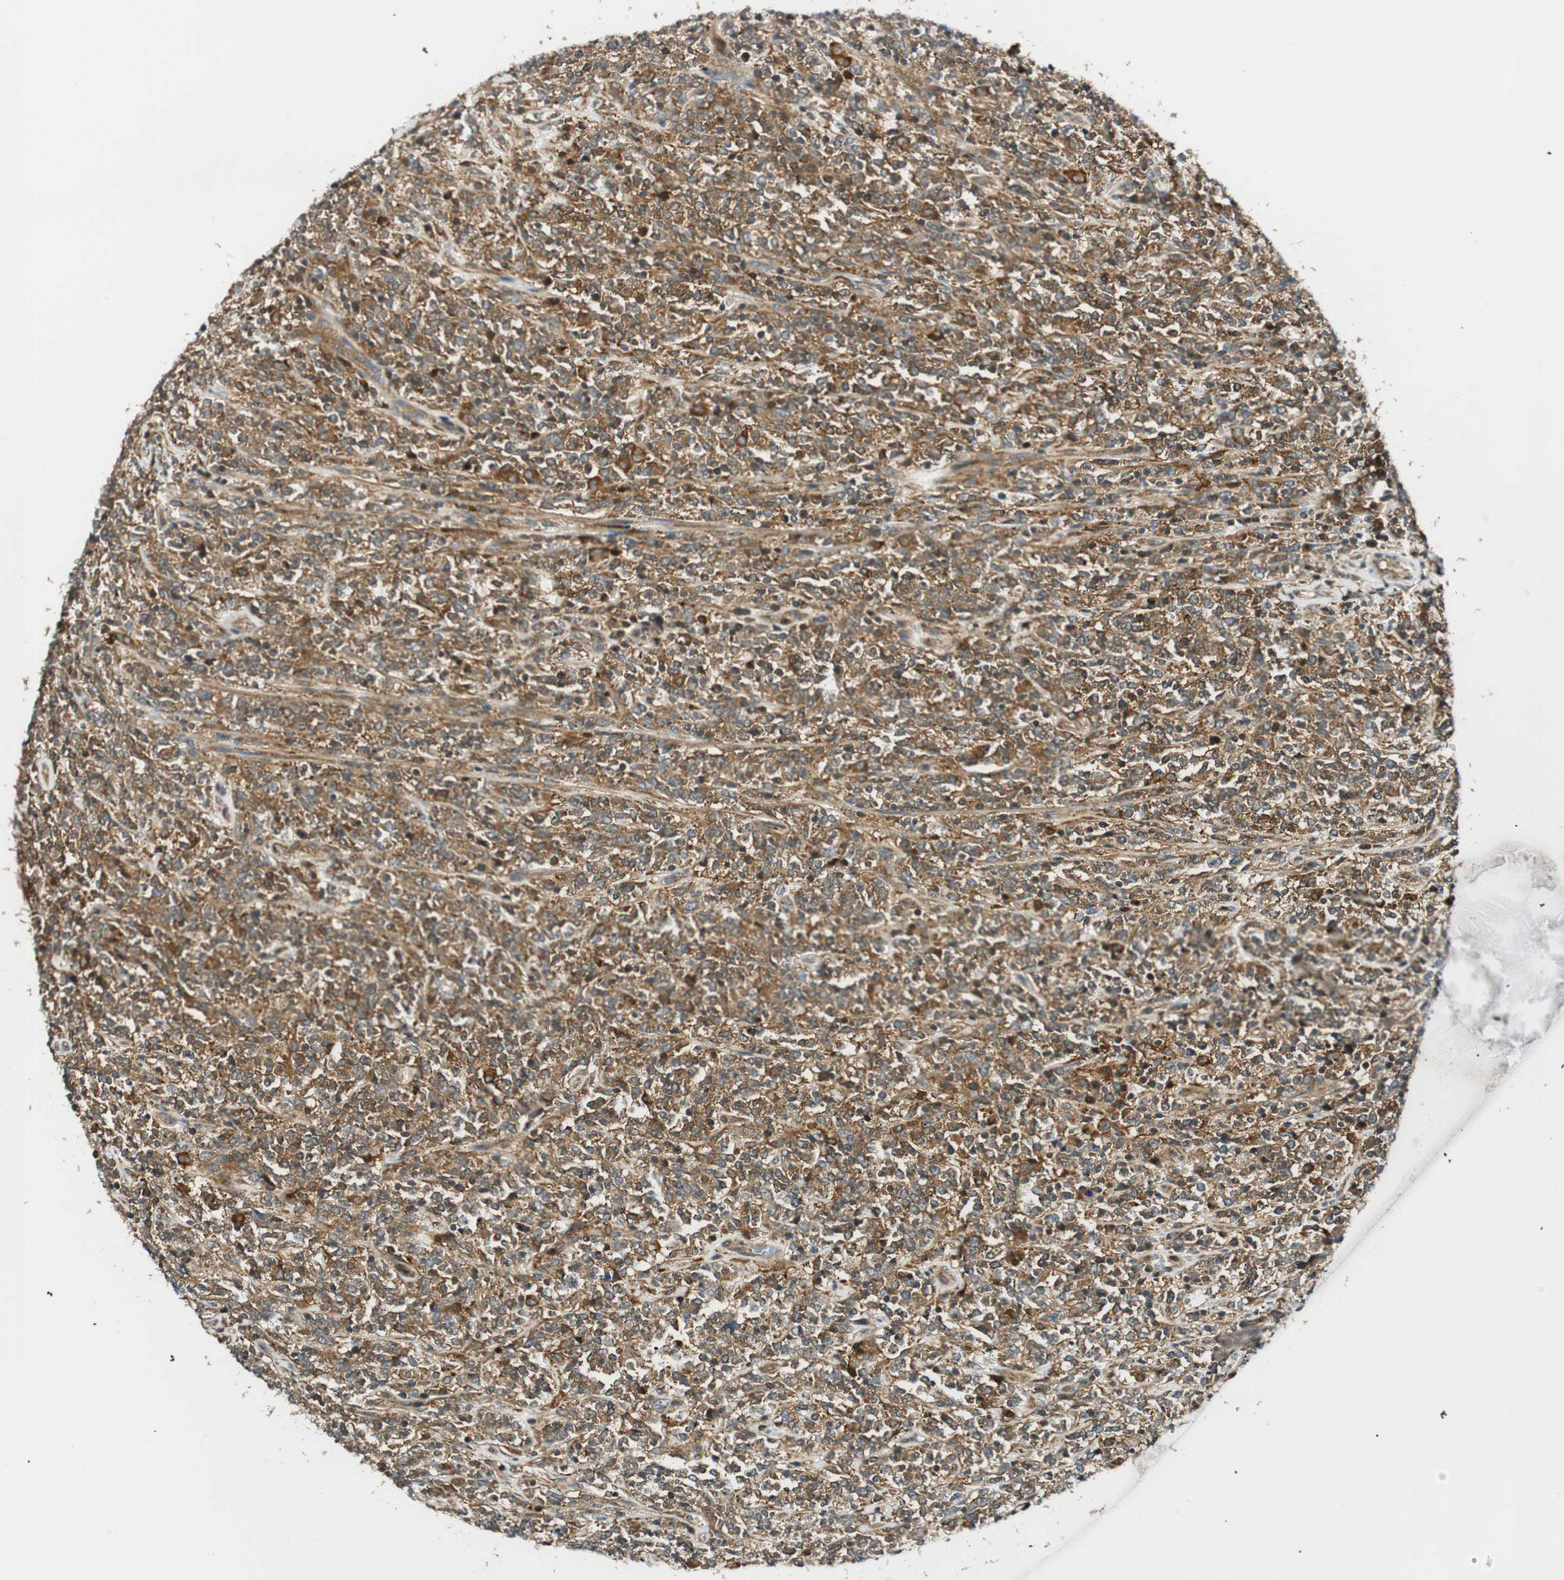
{"staining": {"intensity": "strong", "quantity": ">75%", "location": "cytoplasmic/membranous"}, "tissue": "lymphoma", "cell_type": "Tumor cells", "image_type": "cancer", "snomed": [{"axis": "morphology", "description": "Malignant lymphoma, non-Hodgkin's type, High grade"}, {"axis": "topography", "description": "Soft tissue"}], "caption": "An IHC image of neoplastic tissue is shown. Protein staining in brown shows strong cytoplasmic/membranous positivity in lymphoma within tumor cells.", "gene": "ABI1", "patient": {"sex": "male", "age": 18}}